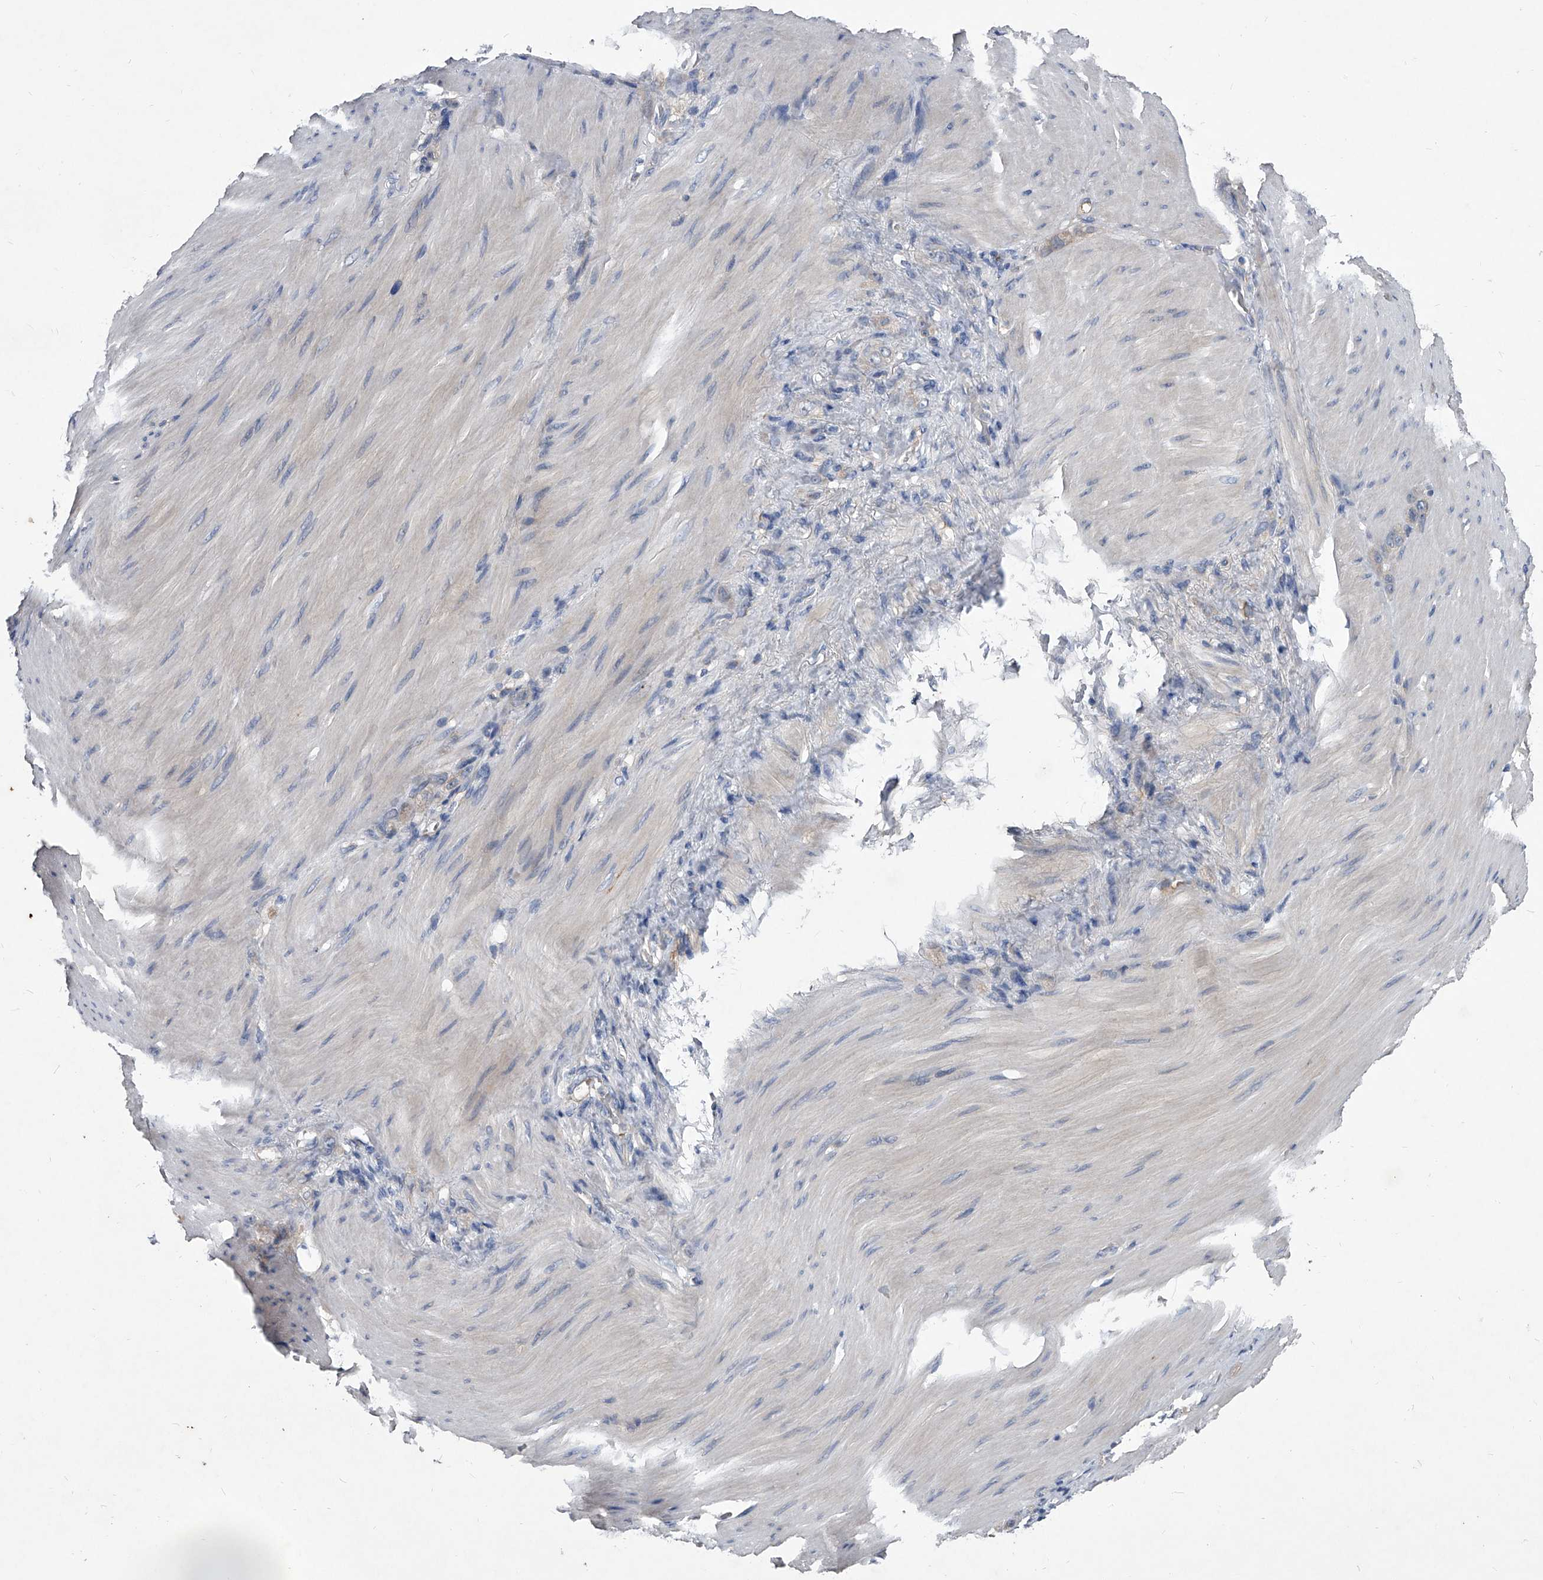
{"staining": {"intensity": "negative", "quantity": "none", "location": "none"}, "tissue": "stomach cancer", "cell_type": "Tumor cells", "image_type": "cancer", "snomed": [{"axis": "morphology", "description": "Normal tissue, NOS"}, {"axis": "morphology", "description": "Adenocarcinoma, NOS"}, {"axis": "topography", "description": "Stomach"}], "caption": "There is no significant positivity in tumor cells of stomach cancer. (DAB (3,3'-diaminobenzidine) immunohistochemistry visualized using brightfield microscopy, high magnification).", "gene": "C5", "patient": {"sex": "male", "age": 82}}